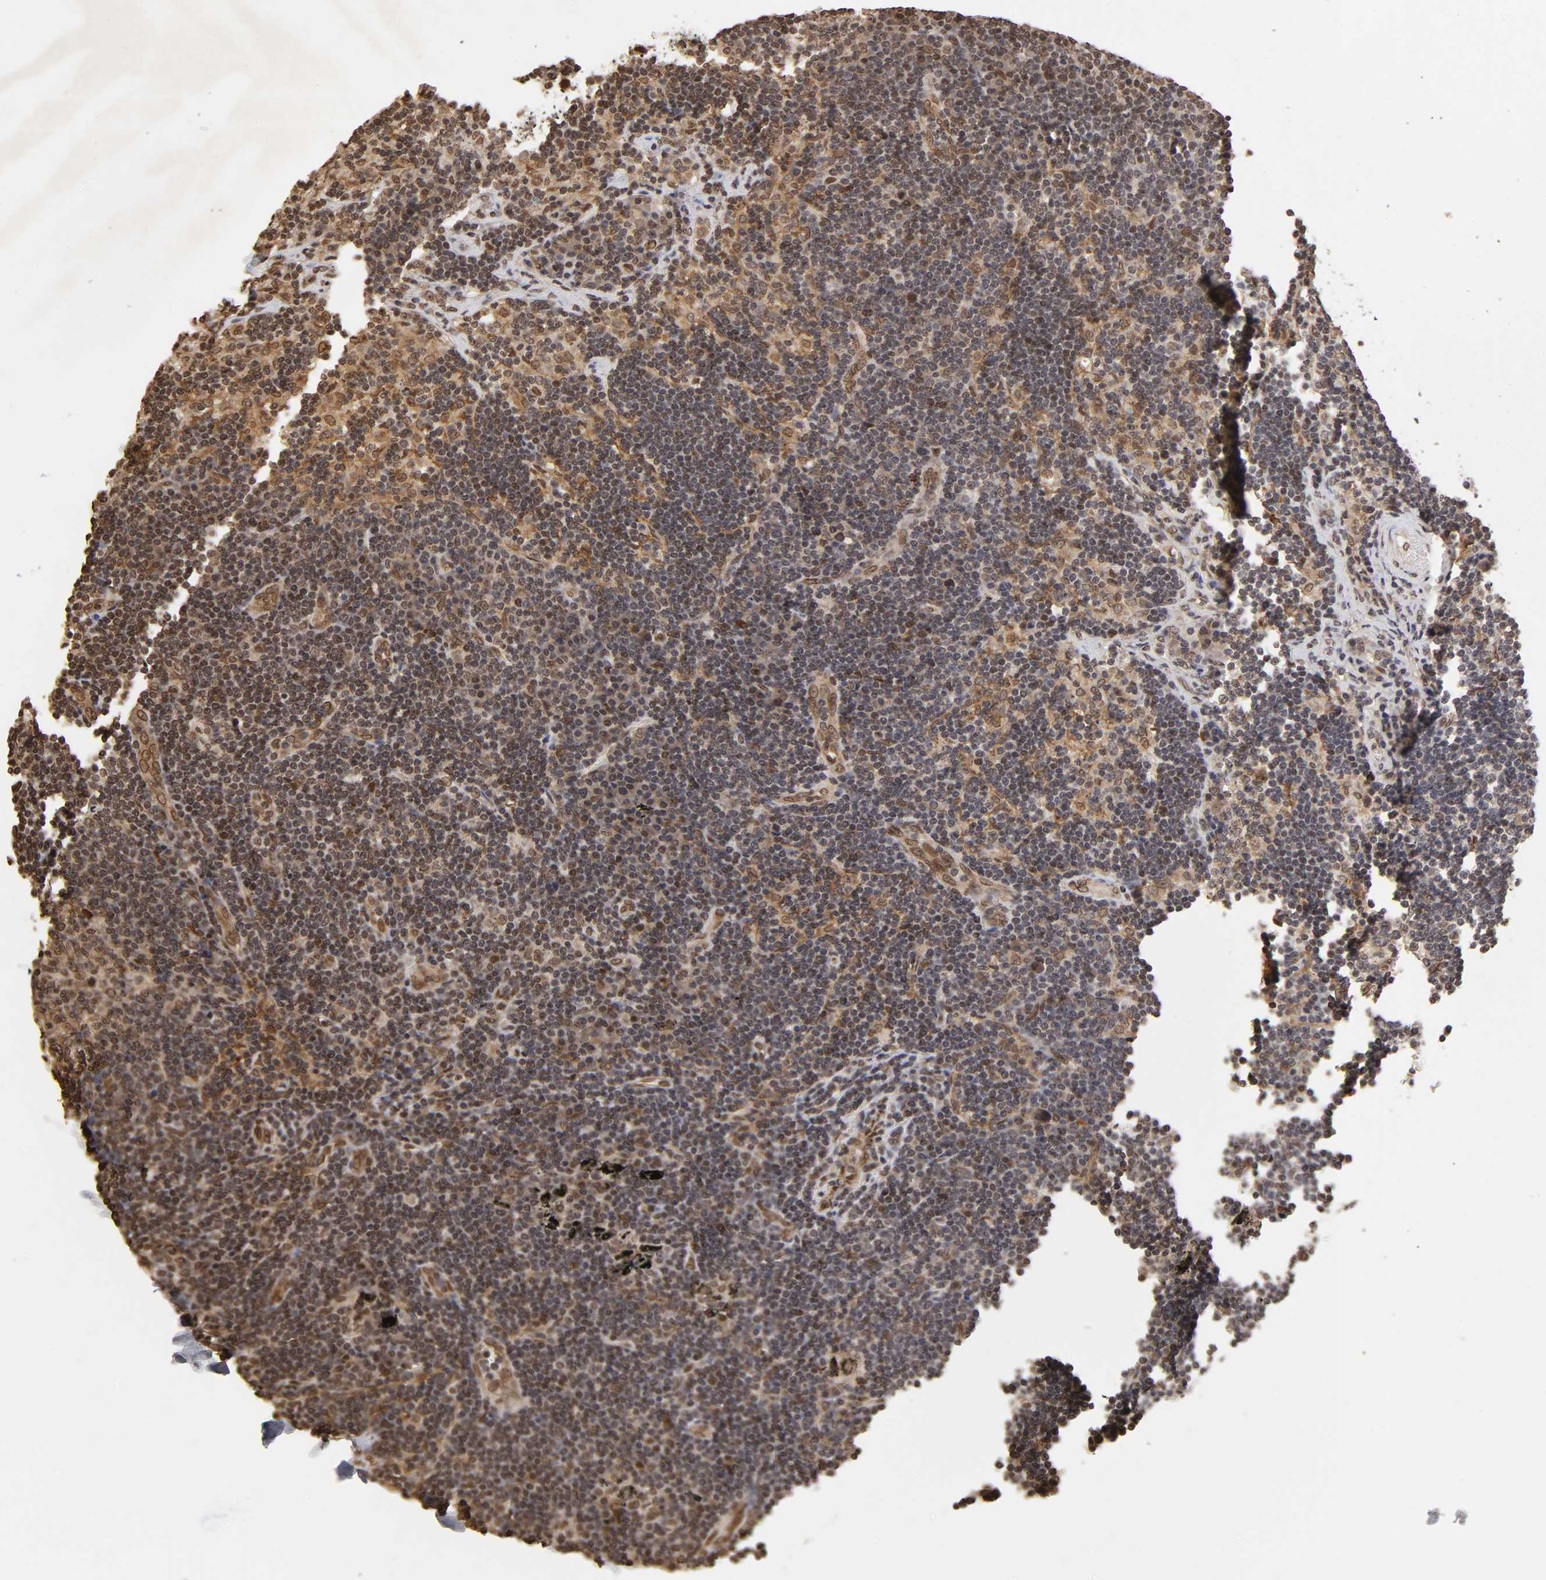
{"staining": {"intensity": "moderate", "quantity": "25%-75%", "location": "cytoplasmic/membranous,nuclear"}, "tissue": "lymph node", "cell_type": "Germinal center cells", "image_type": "normal", "snomed": [{"axis": "morphology", "description": "Normal tissue, NOS"}, {"axis": "morphology", "description": "Squamous cell carcinoma, metastatic, NOS"}, {"axis": "topography", "description": "Lymph node"}], "caption": "Immunohistochemical staining of benign human lymph node reveals moderate cytoplasmic/membranous,nuclear protein staining in about 25%-75% of germinal center cells. (IHC, brightfield microscopy, high magnification).", "gene": "MLLT6", "patient": {"sex": "female", "age": 53}}